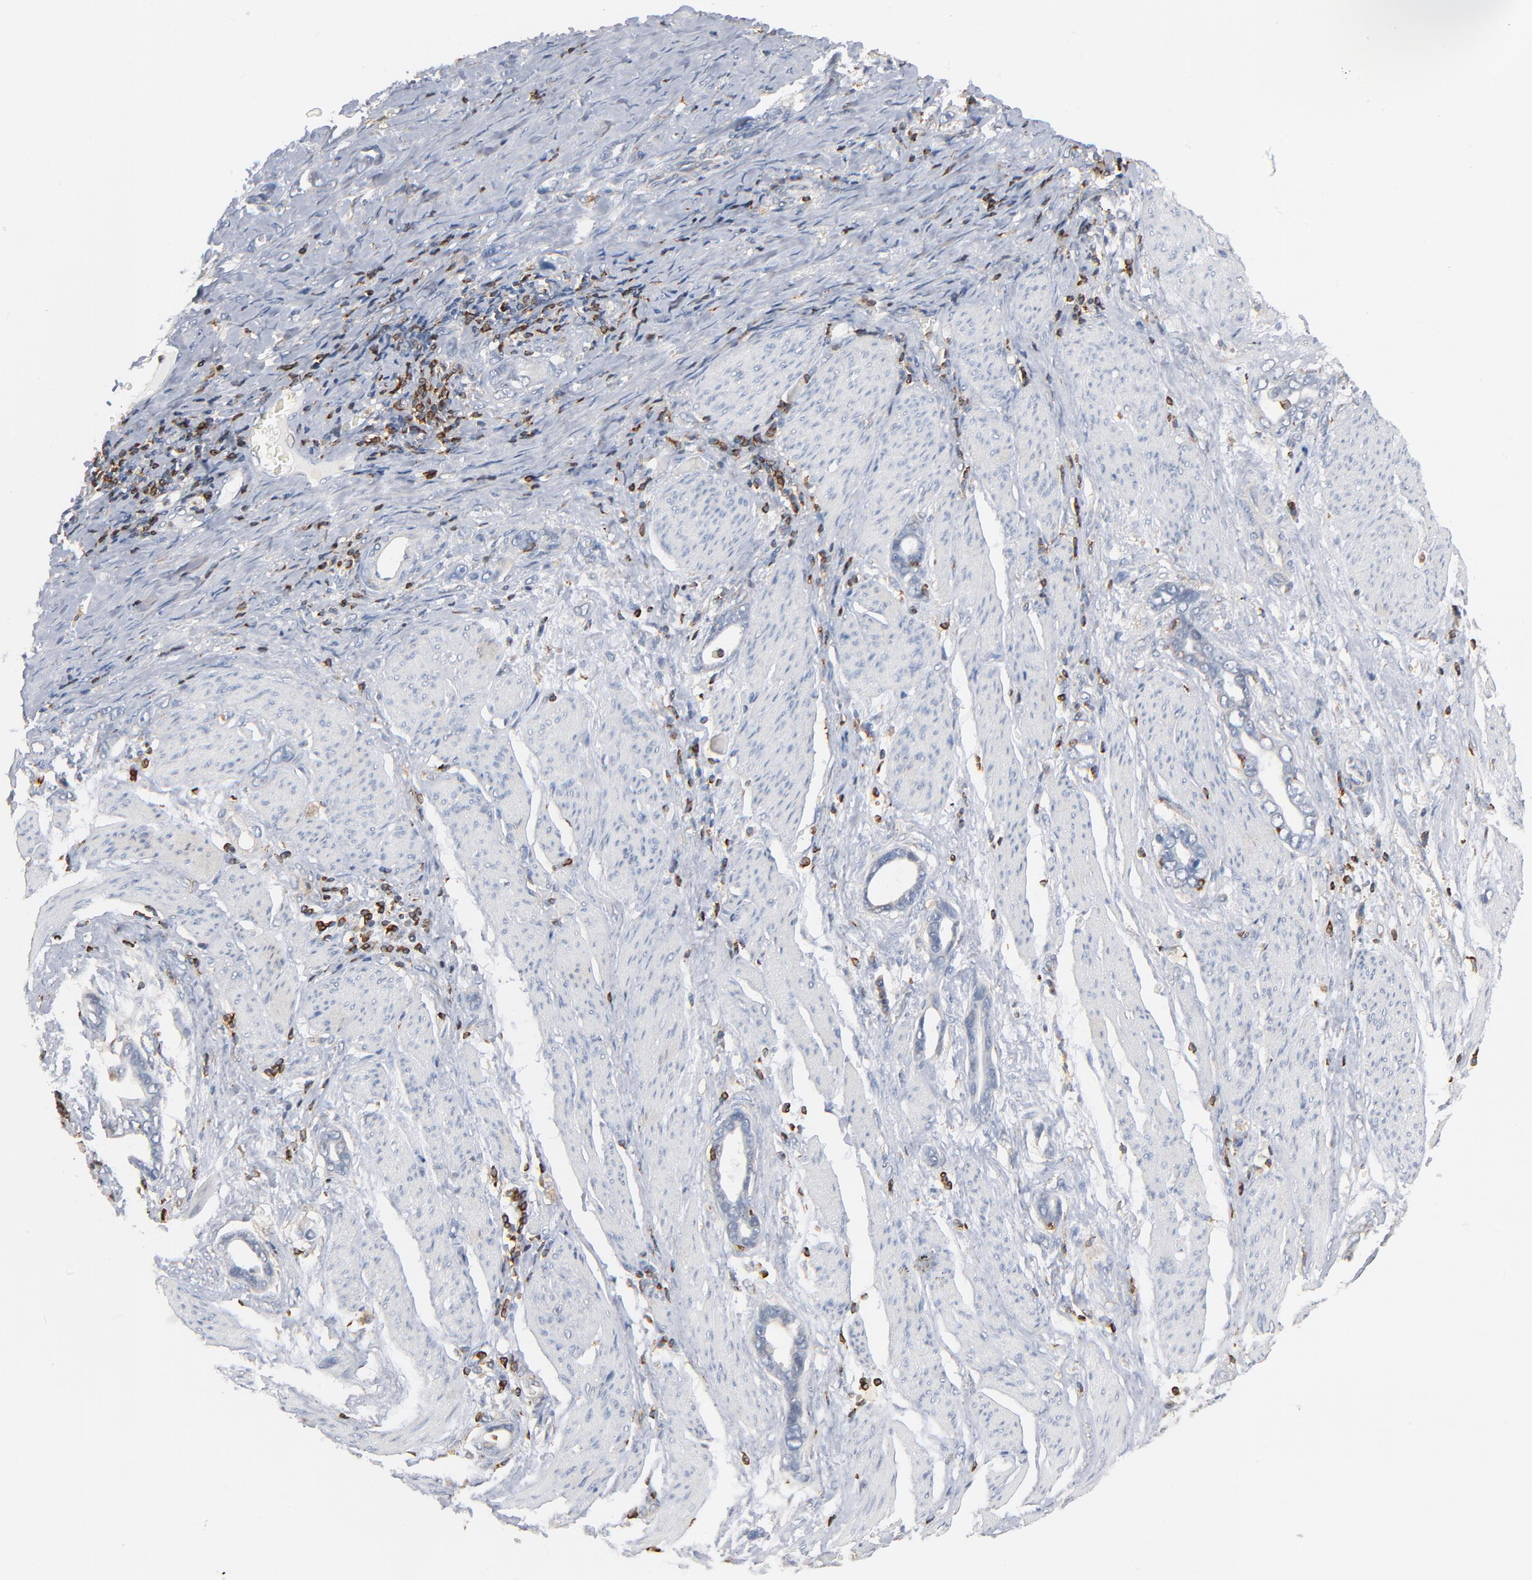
{"staining": {"intensity": "negative", "quantity": "none", "location": "none"}, "tissue": "stomach cancer", "cell_type": "Tumor cells", "image_type": "cancer", "snomed": [{"axis": "morphology", "description": "Adenocarcinoma, NOS"}, {"axis": "topography", "description": "Stomach"}], "caption": "Protein analysis of stomach cancer exhibits no significant positivity in tumor cells.", "gene": "SH3KBP1", "patient": {"sex": "male", "age": 78}}